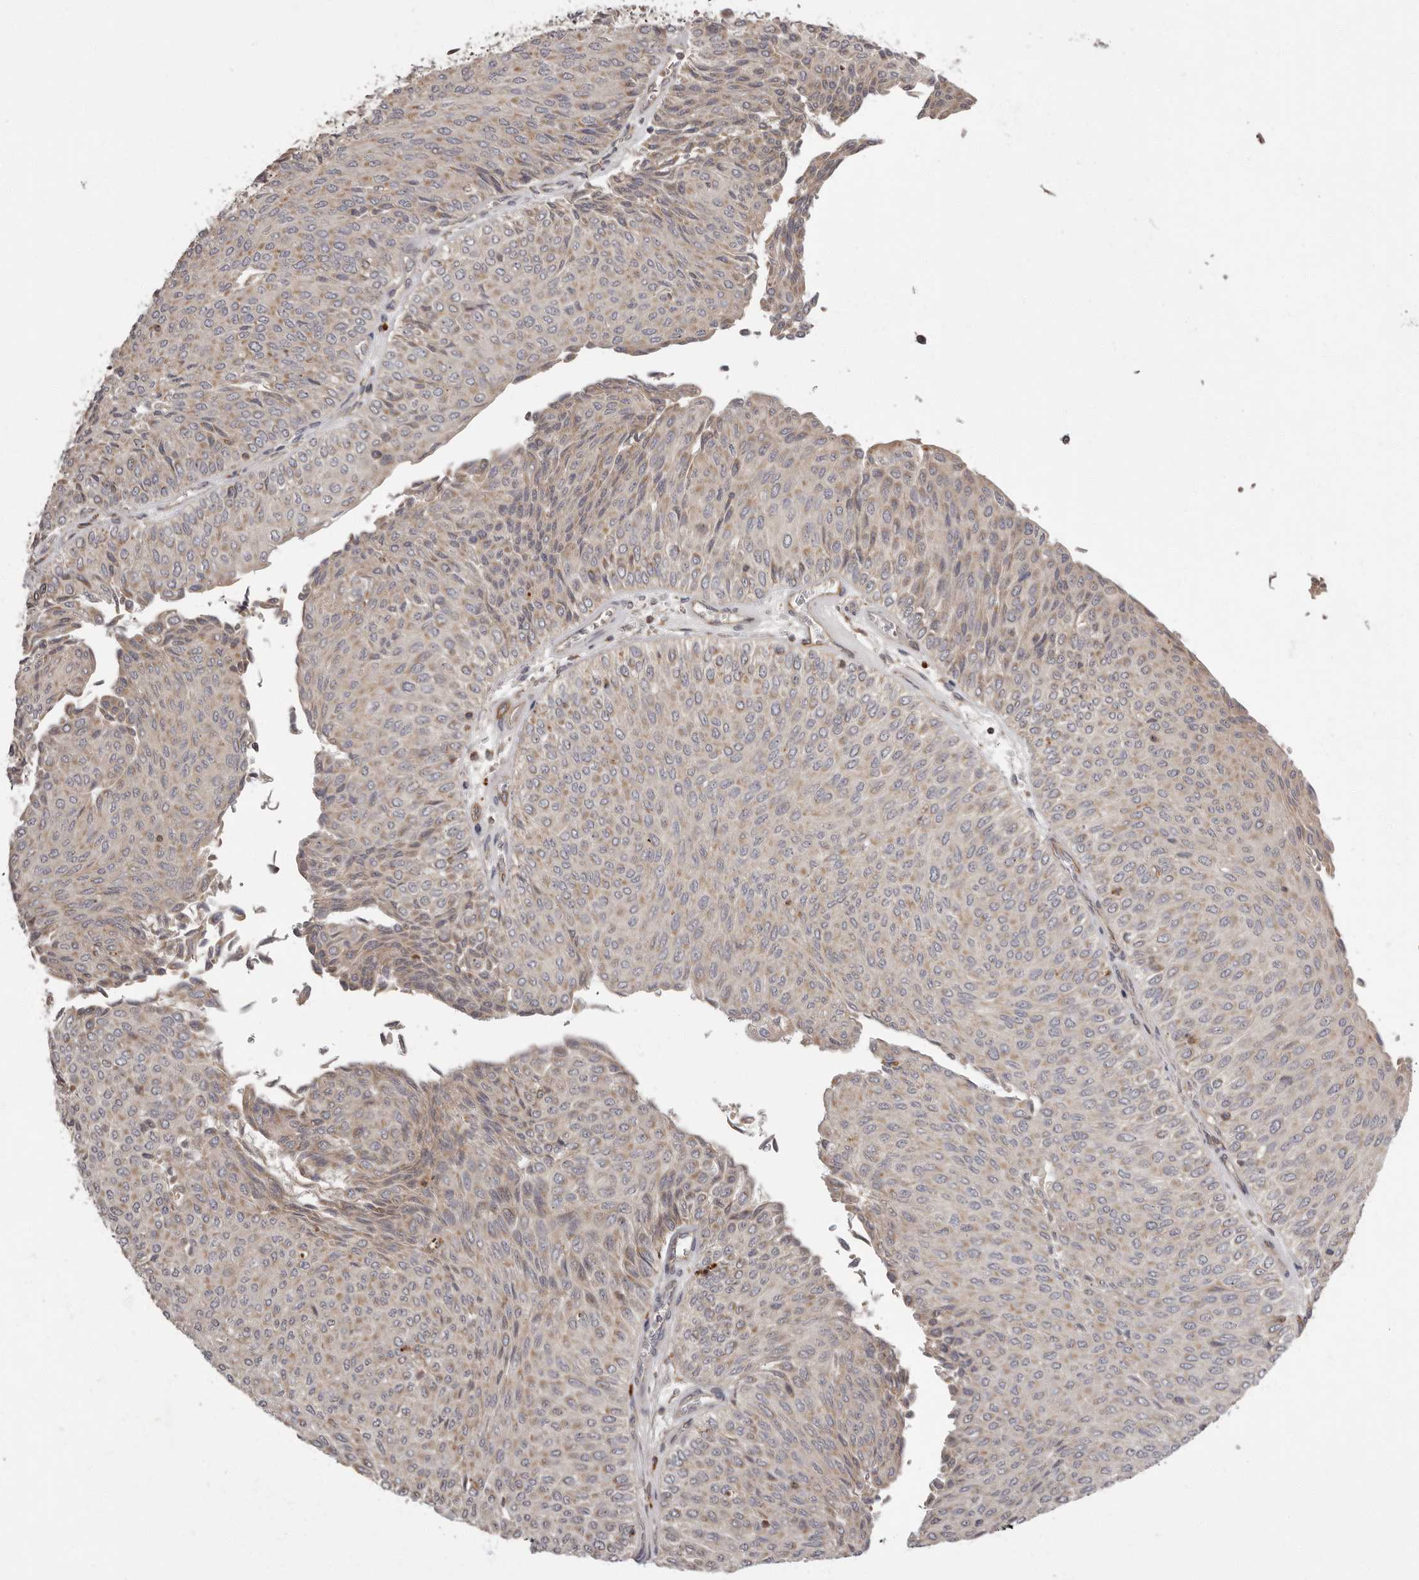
{"staining": {"intensity": "weak", "quantity": ">75%", "location": "cytoplasmic/membranous"}, "tissue": "urothelial cancer", "cell_type": "Tumor cells", "image_type": "cancer", "snomed": [{"axis": "morphology", "description": "Urothelial carcinoma, Low grade"}, {"axis": "topography", "description": "Urinary bladder"}], "caption": "Protein expression analysis of human urothelial cancer reveals weak cytoplasmic/membranous staining in approximately >75% of tumor cells. Using DAB (brown) and hematoxylin (blue) stains, captured at high magnification using brightfield microscopy.", "gene": "ADCY2", "patient": {"sex": "male", "age": 78}}